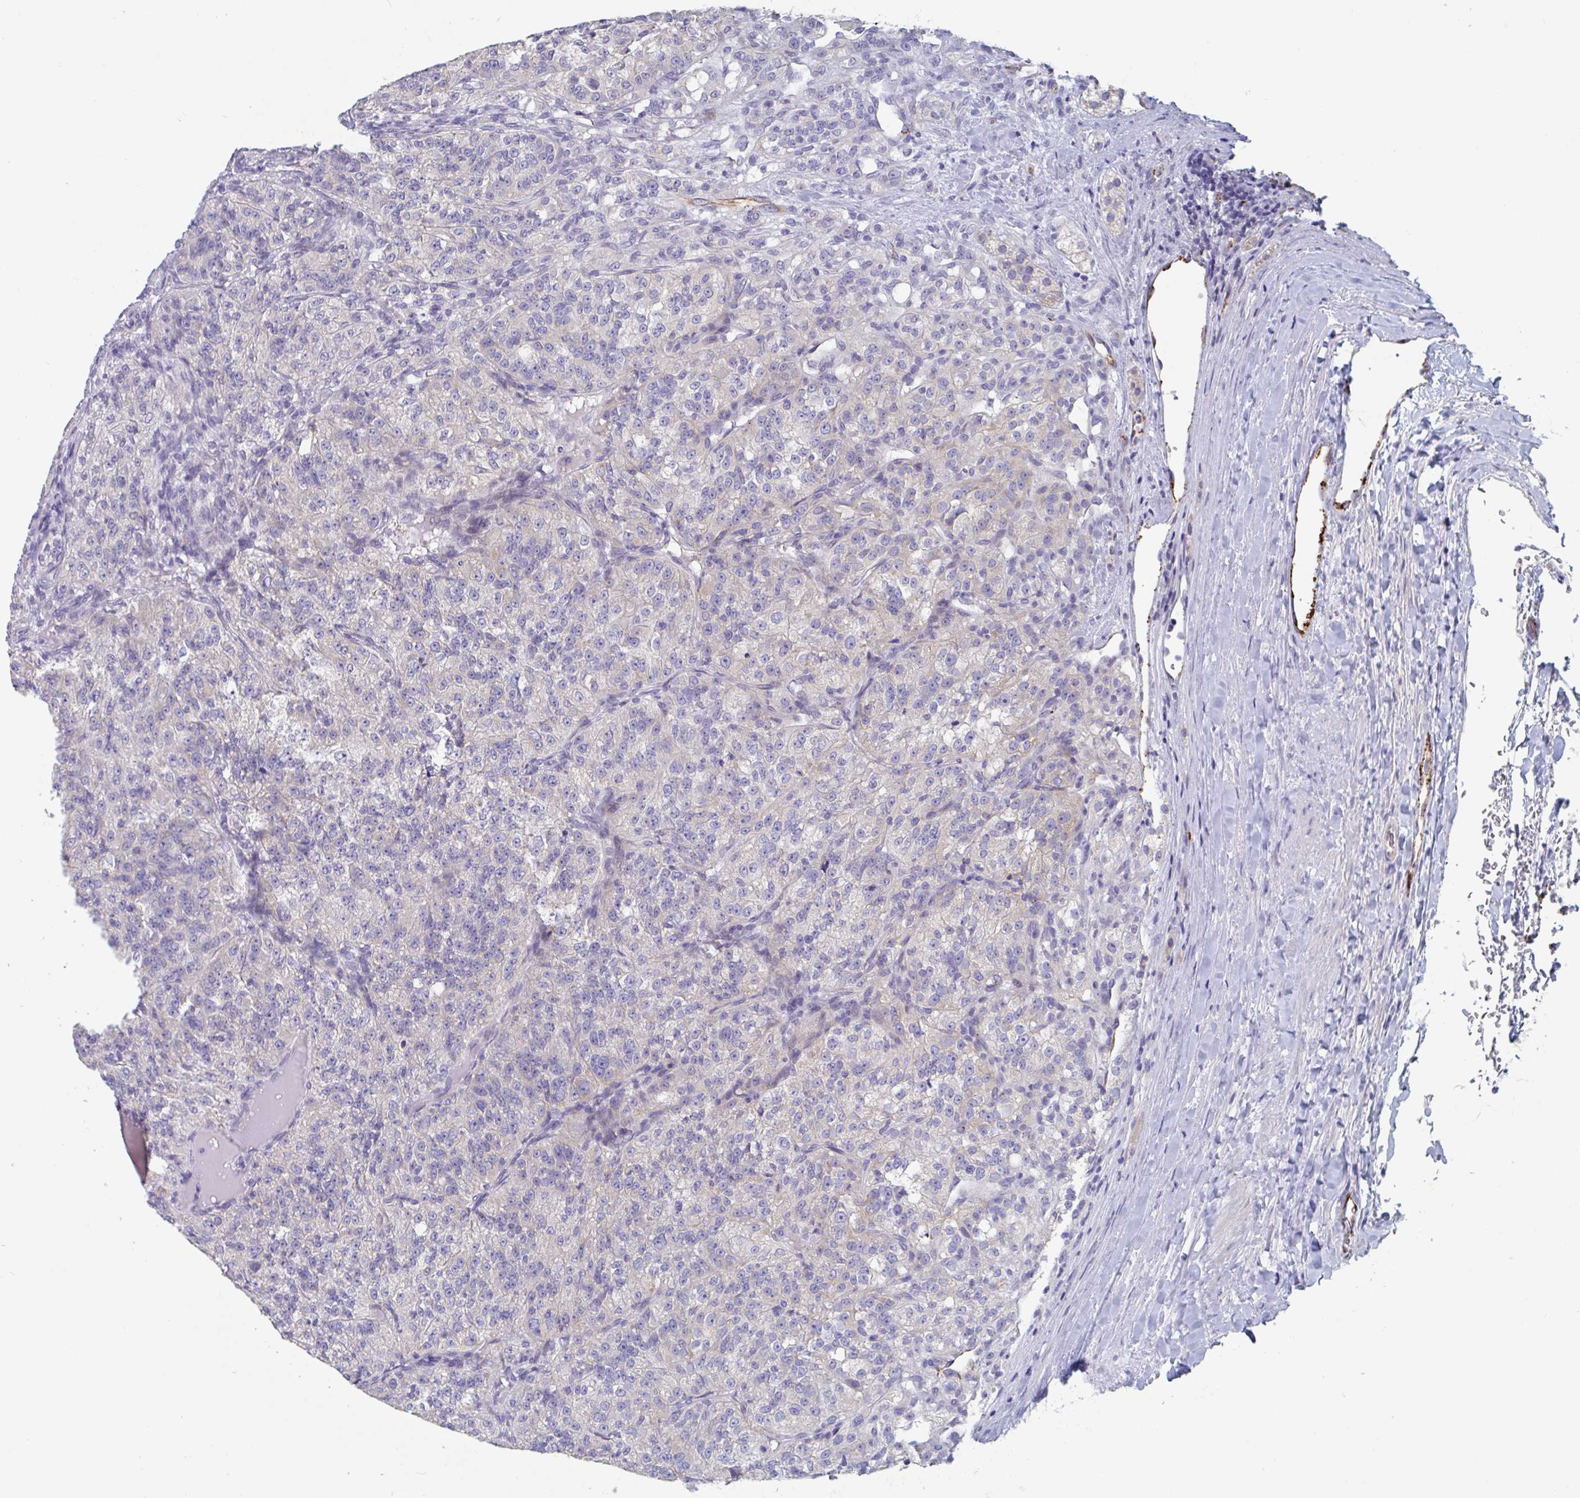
{"staining": {"intensity": "negative", "quantity": "none", "location": "none"}, "tissue": "renal cancer", "cell_type": "Tumor cells", "image_type": "cancer", "snomed": [{"axis": "morphology", "description": "Adenocarcinoma, NOS"}, {"axis": "topography", "description": "Kidney"}], "caption": "Renal cancer was stained to show a protein in brown. There is no significant expression in tumor cells. Brightfield microscopy of immunohistochemistry (IHC) stained with DAB (brown) and hematoxylin (blue), captured at high magnification.", "gene": "ABHD16A", "patient": {"sex": "female", "age": 63}}